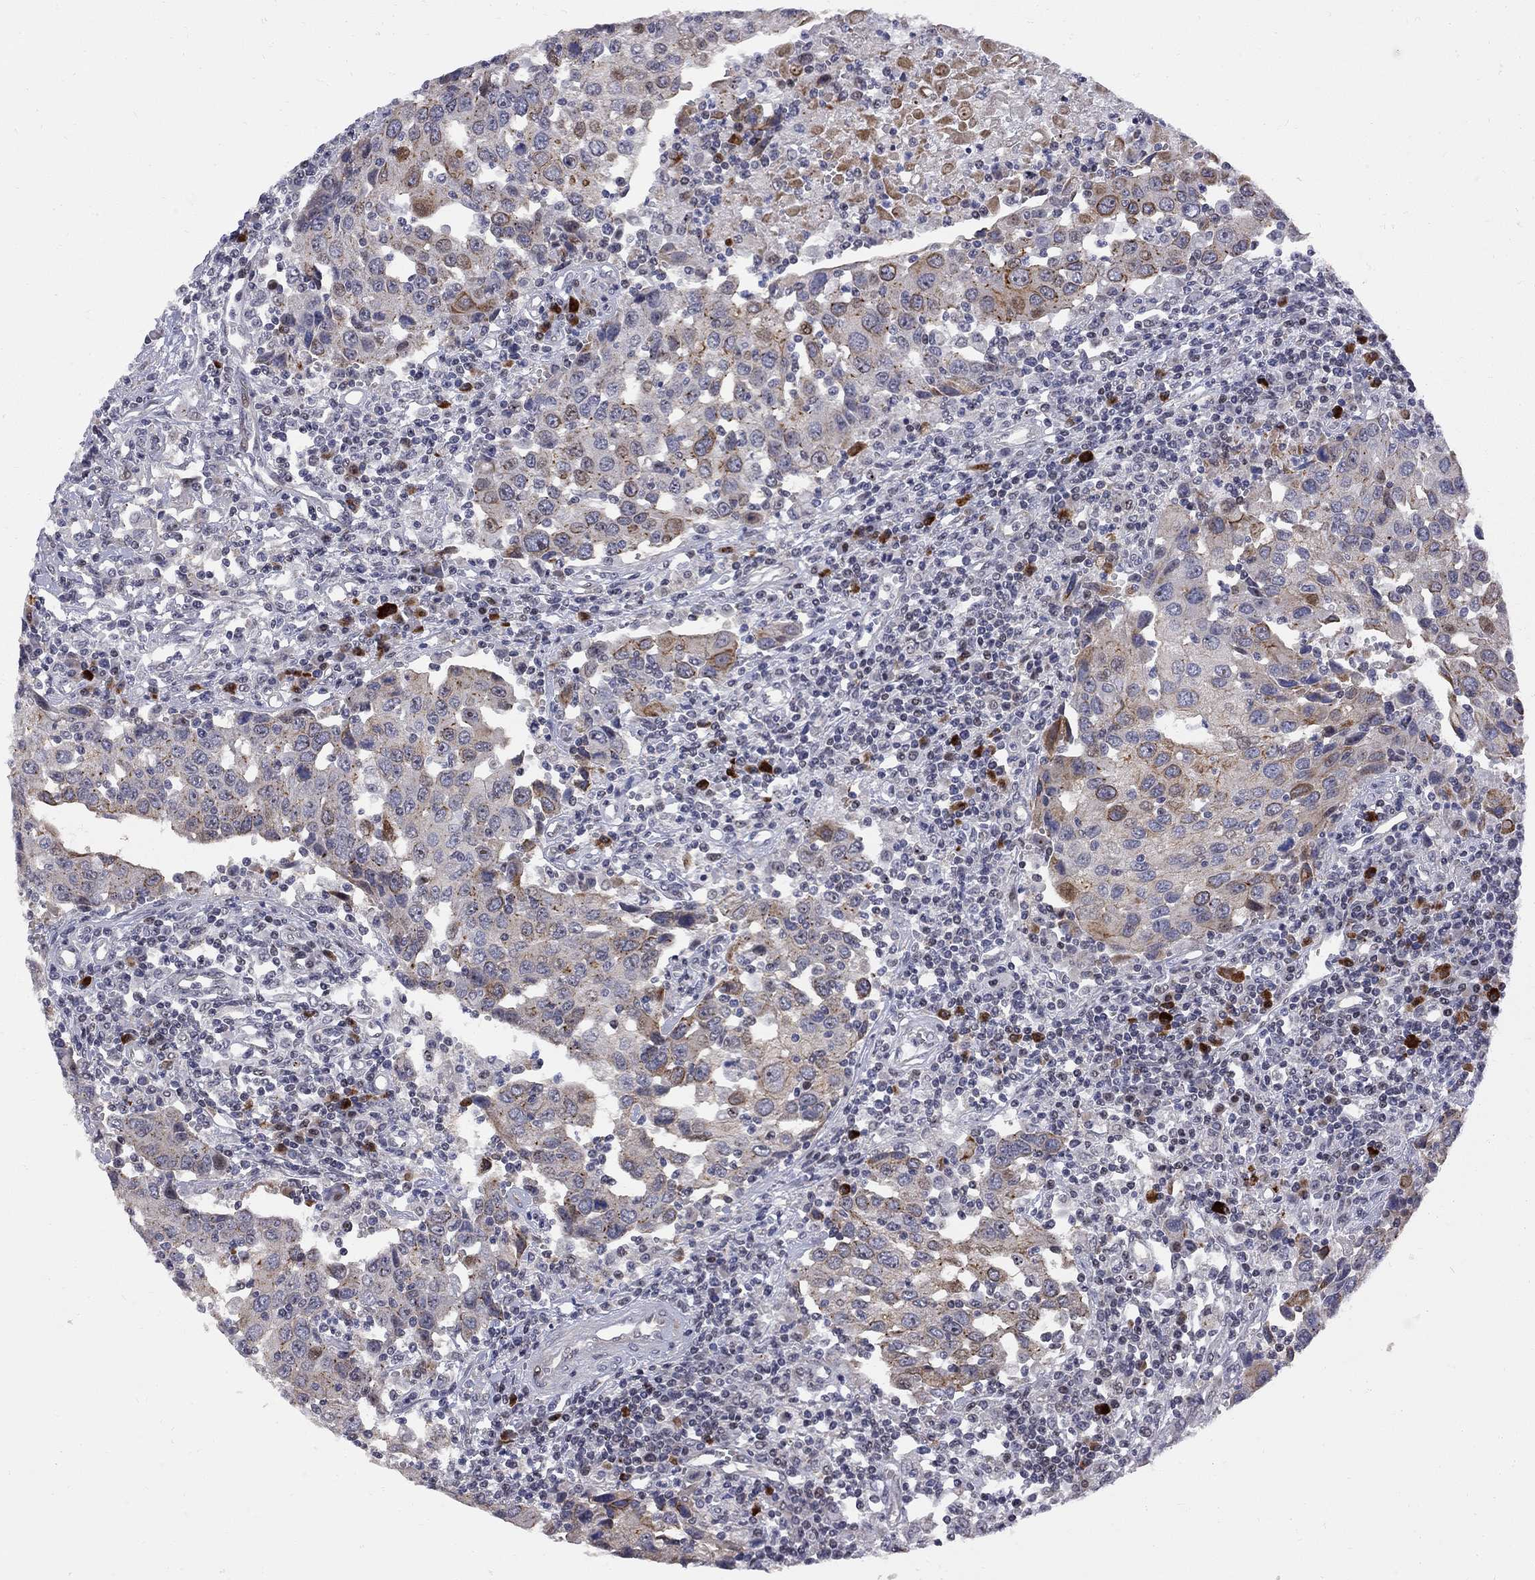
{"staining": {"intensity": "moderate", "quantity": "<25%", "location": "cytoplasmic/membranous"}, "tissue": "urothelial cancer", "cell_type": "Tumor cells", "image_type": "cancer", "snomed": [{"axis": "morphology", "description": "Urothelial carcinoma, High grade"}, {"axis": "topography", "description": "Urinary bladder"}], "caption": "DAB immunohistochemical staining of urothelial cancer shows moderate cytoplasmic/membranous protein positivity in approximately <25% of tumor cells.", "gene": "DHX33", "patient": {"sex": "female", "age": 85}}